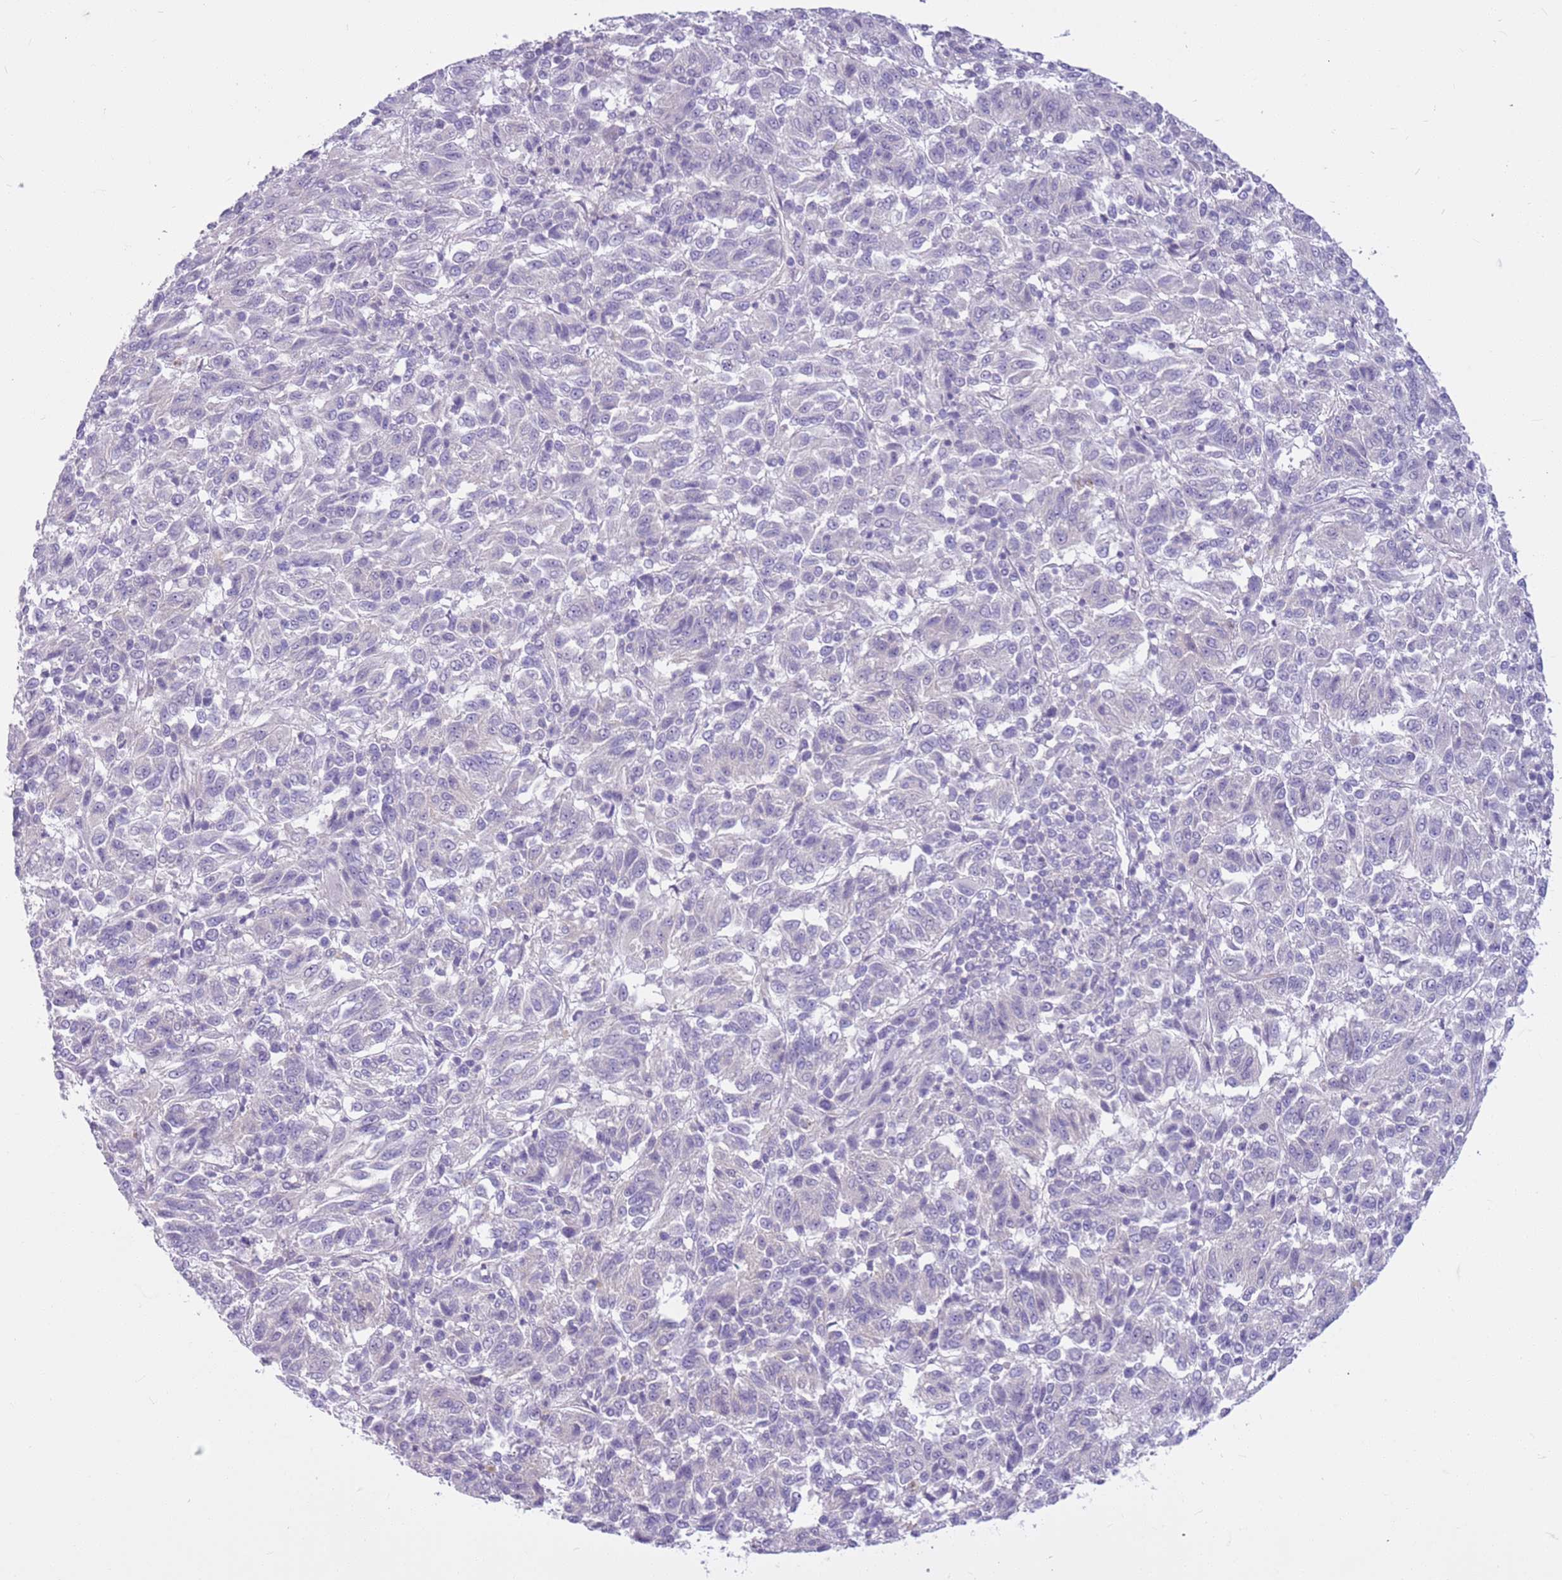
{"staining": {"intensity": "negative", "quantity": "none", "location": "none"}, "tissue": "melanoma", "cell_type": "Tumor cells", "image_type": "cancer", "snomed": [{"axis": "morphology", "description": "Malignant melanoma, Metastatic site"}, {"axis": "topography", "description": "Lung"}], "caption": "A high-resolution image shows immunohistochemistry staining of melanoma, which reveals no significant staining in tumor cells.", "gene": "PARP8", "patient": {"sex": "male", "age": 64}}